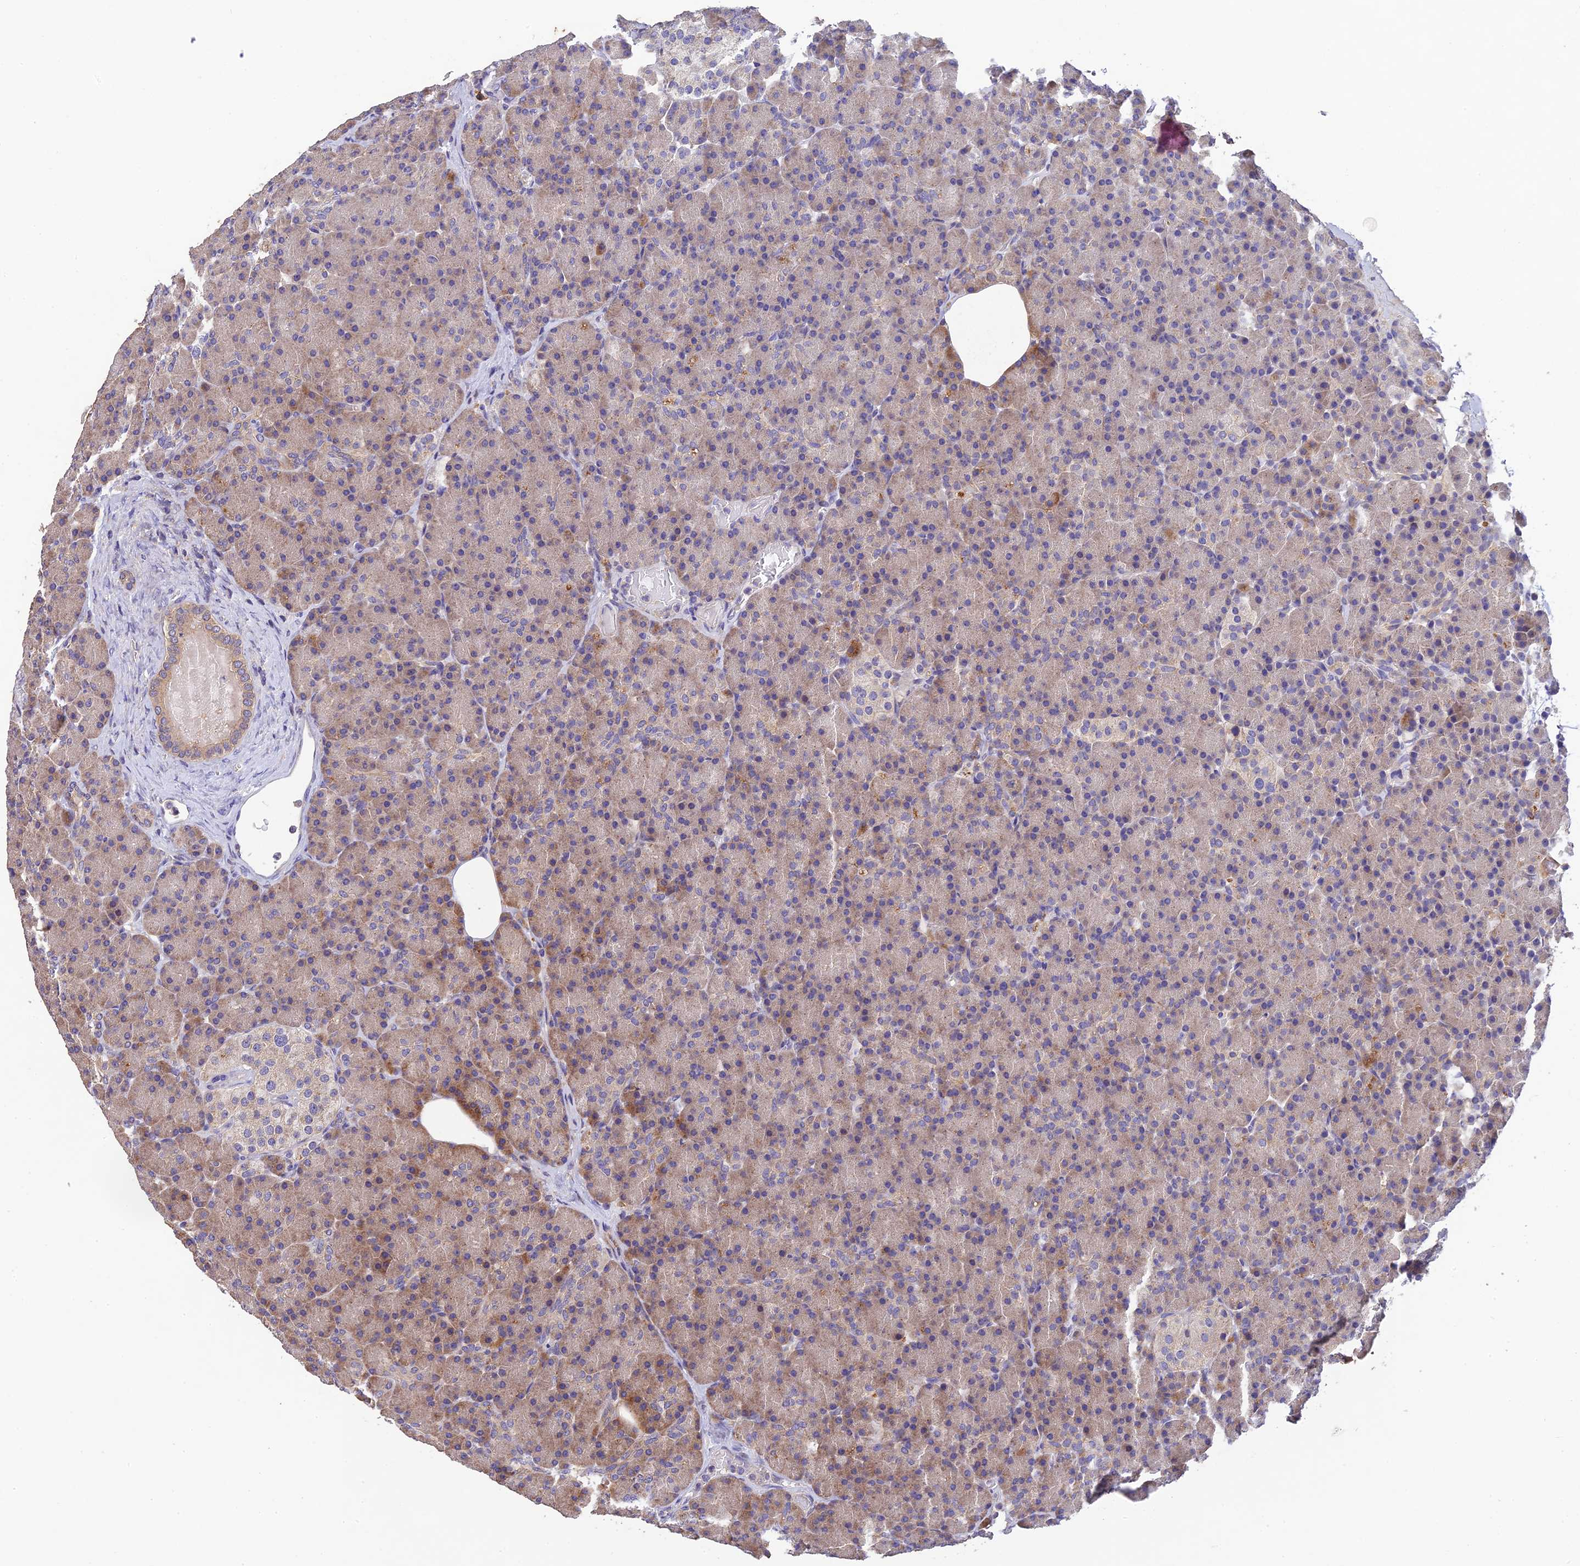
{"staining": {"intensity": "weak", "quantity": ">75%", "location": "cytoplasmic/membranous"}, "tissue": "pancreas", "cell_type": "Exocrine glandular cells", "image_type": "normal", "snomed": [{"axis": "morphology", "description": "Normal tissue, NOS"}, {"axis": "topography", "description": "Pancreas"}], "caption": "Immunohistochemical staining of unremarkable pancreas displays >75% levels of weak cytoplasmic/membranous protein staining in about >75% of exocrine glandular cells.", "gene": "DENND5B", "patient": {"sex": "female", "age": 43}}